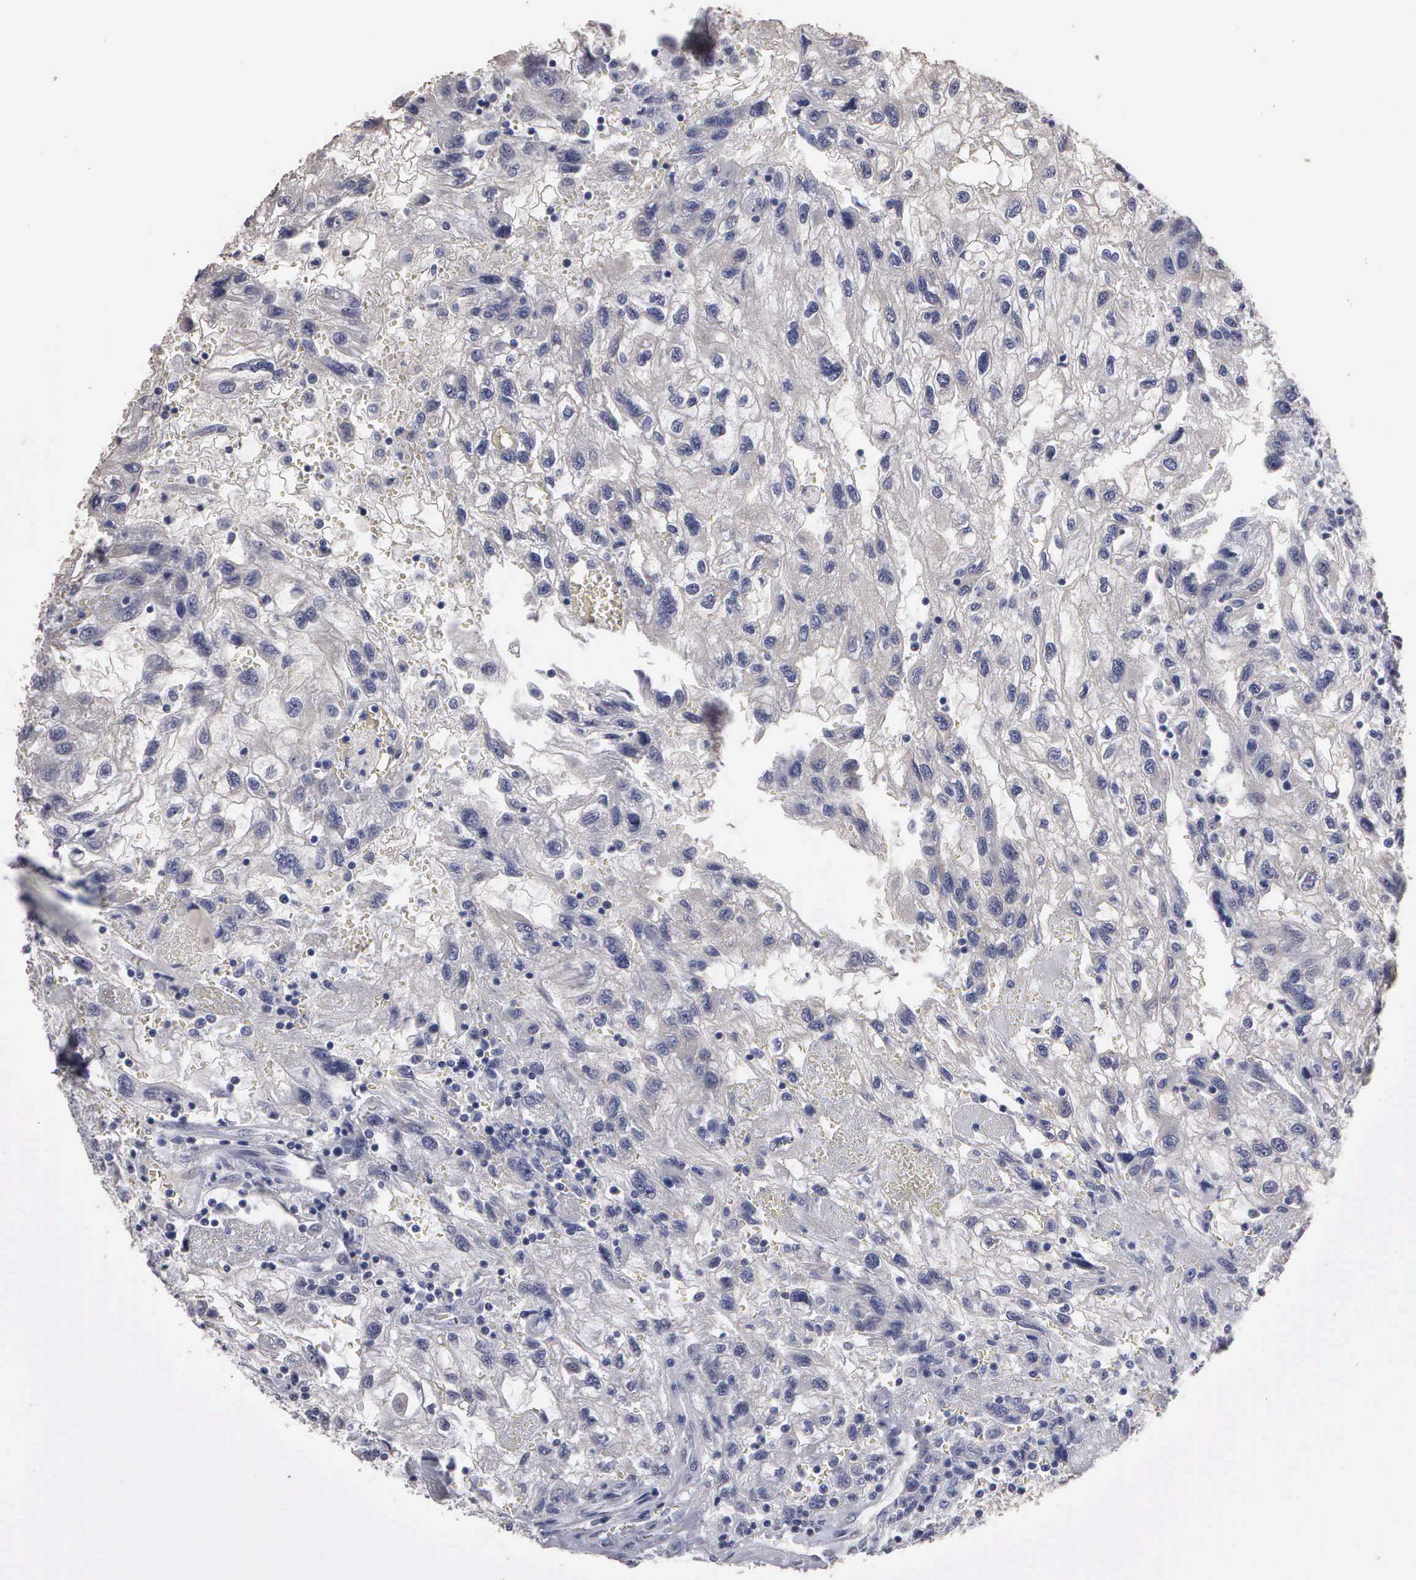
{"staining": {"intensity": "negative", "quantity": "none", "location": "none"}, "tissue": "renal cancer", "cell_type": "Tumor cells", "image_type": "cancer", "snomed": [{"axis": "morphology", "description": "Normal tissue, NOS"}, {"axis": "morphology", "description": "Adenocarcinoma, NOS"}, {"axis": "topography", "description": "Kidney"}], "caption": "IHC micrograph of neoplastic tissue: human renal cancer stained with DAB reveals no significant protein expression in tumor cells.", "gene": "UPB1", "patient": {"sex": "male", "age": 71}}